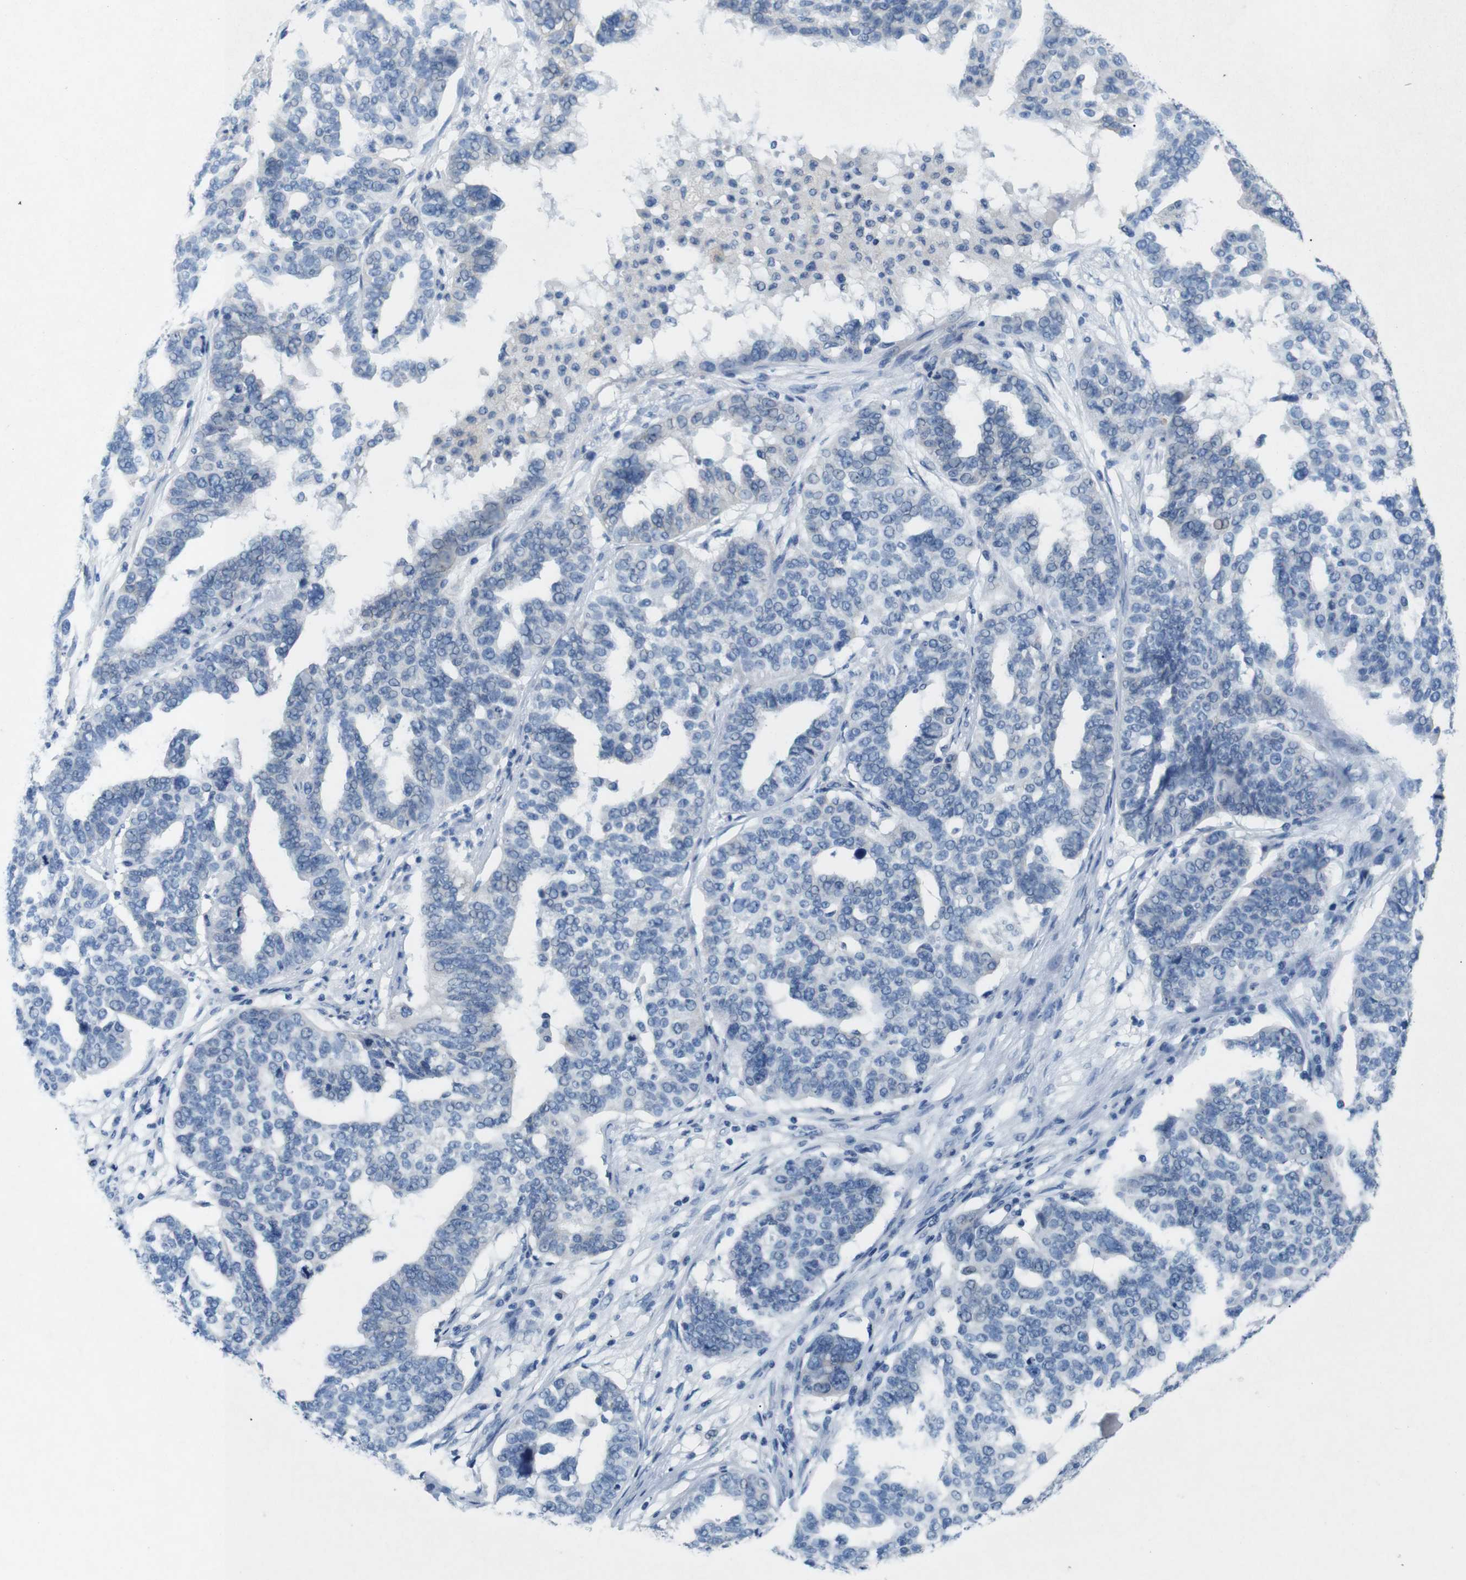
{"staining": {"intensity": "negative", "quantity": "none", "location": "none"}, "tissue": "ovarian cancer", "cell_type": "Tumor cells", "image_type": "cancer", "snomed": [{"axis": "morphology", "description": "Cystadenocarcinoma, serous, NOS"}, {"axis": "topography", "description": "Ovary"}], "caption": "Tumor cells show no significant expression in ovarian cancer.", "gene": "GOLGA2", "patient": {"sex": "female", "age": 59}}